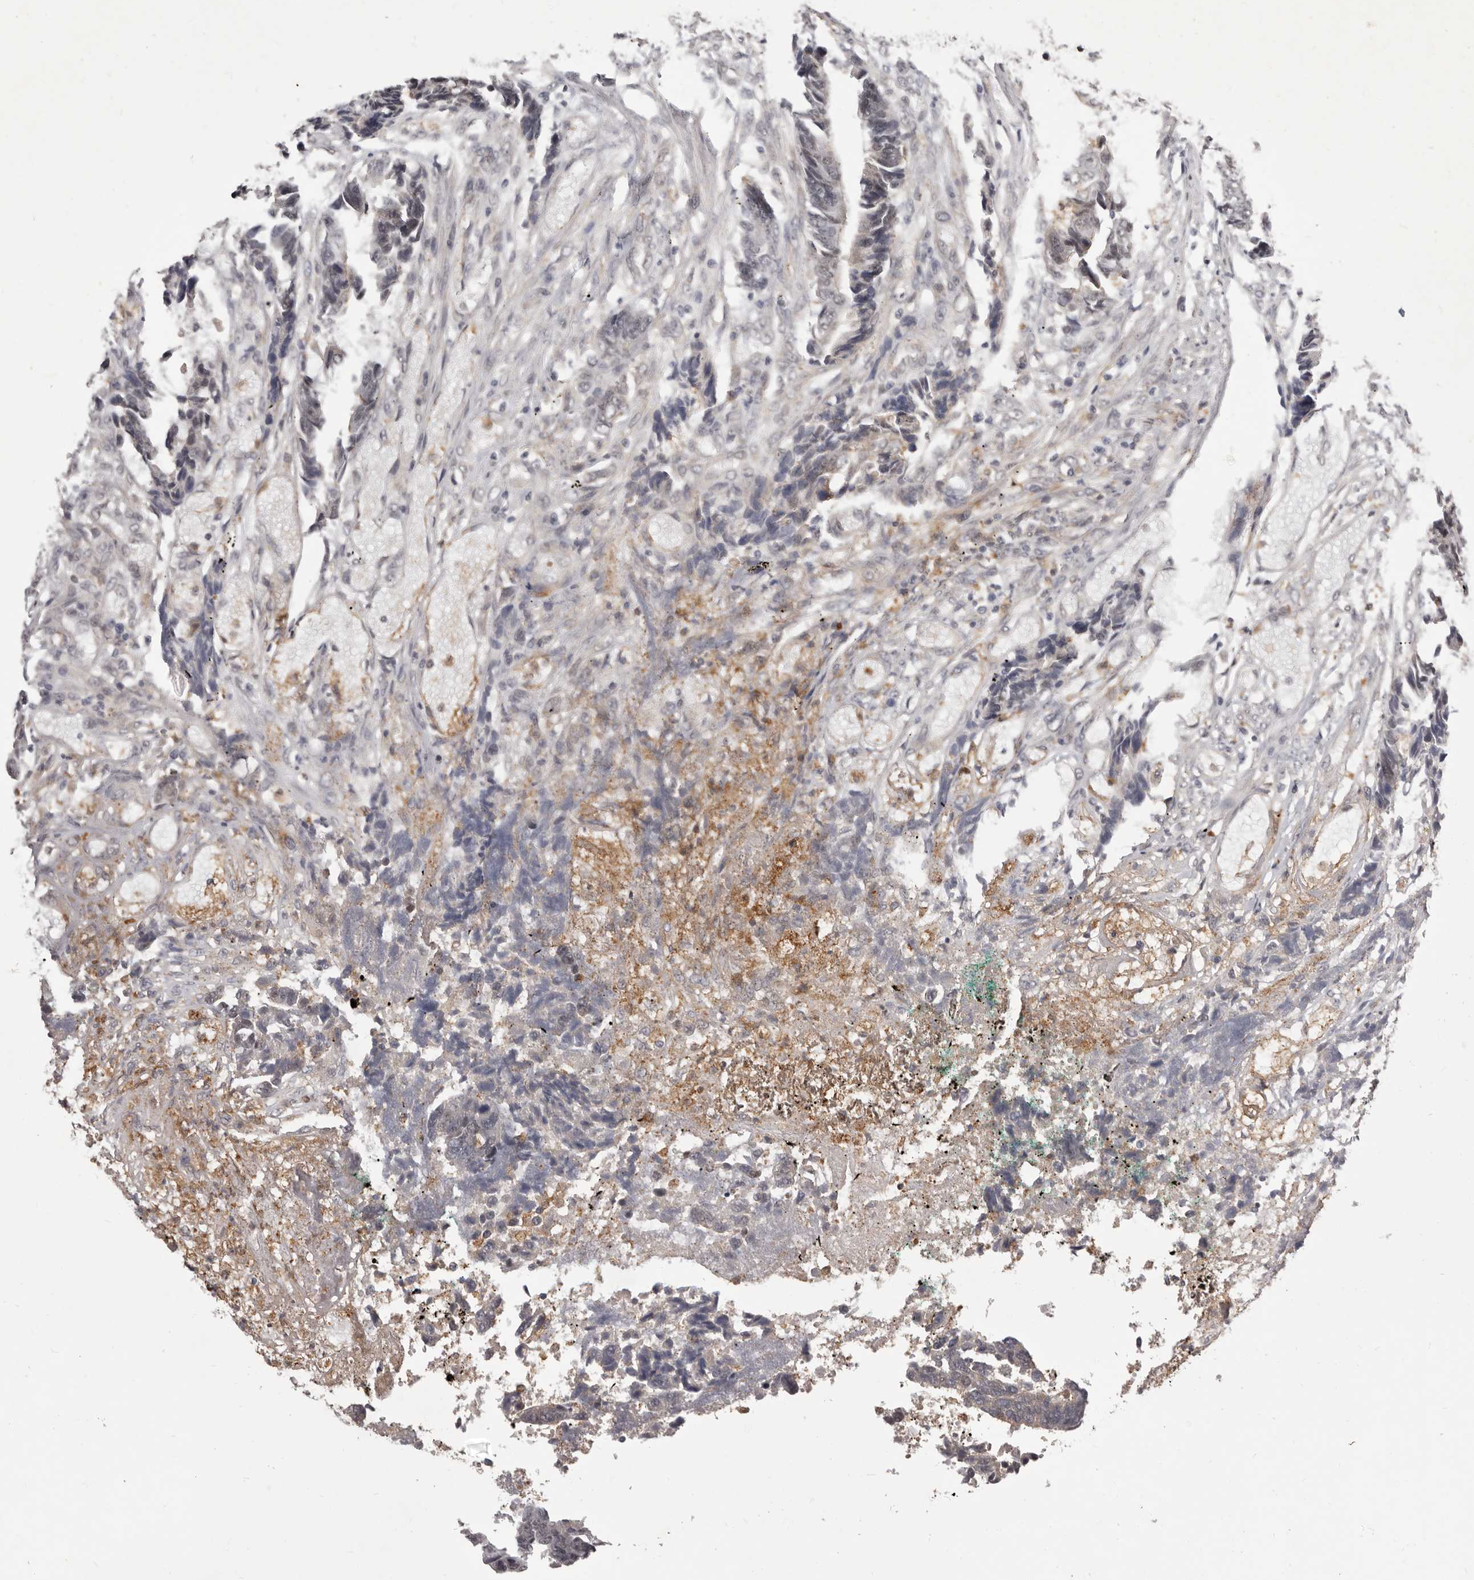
{"staining": {"intensity": "negative", "quantity": "none", "location": "none"}, "tissue": "colorectal cancer", "cell_type": "Tumor cells", "image_type": "cancer", "snomed": [{"axis": "morphology", "description": "Adenocarcinoma, NOS"}, {"axis": "topography", "description": "Rectum"}], "caption": "A histopathology image of colorectal cancer (adenocarcinoma) stained for a protein shows no brown staining in tumor cells.", "gene": "RNF2", "patient": {"sex": "male", "age": 84}}